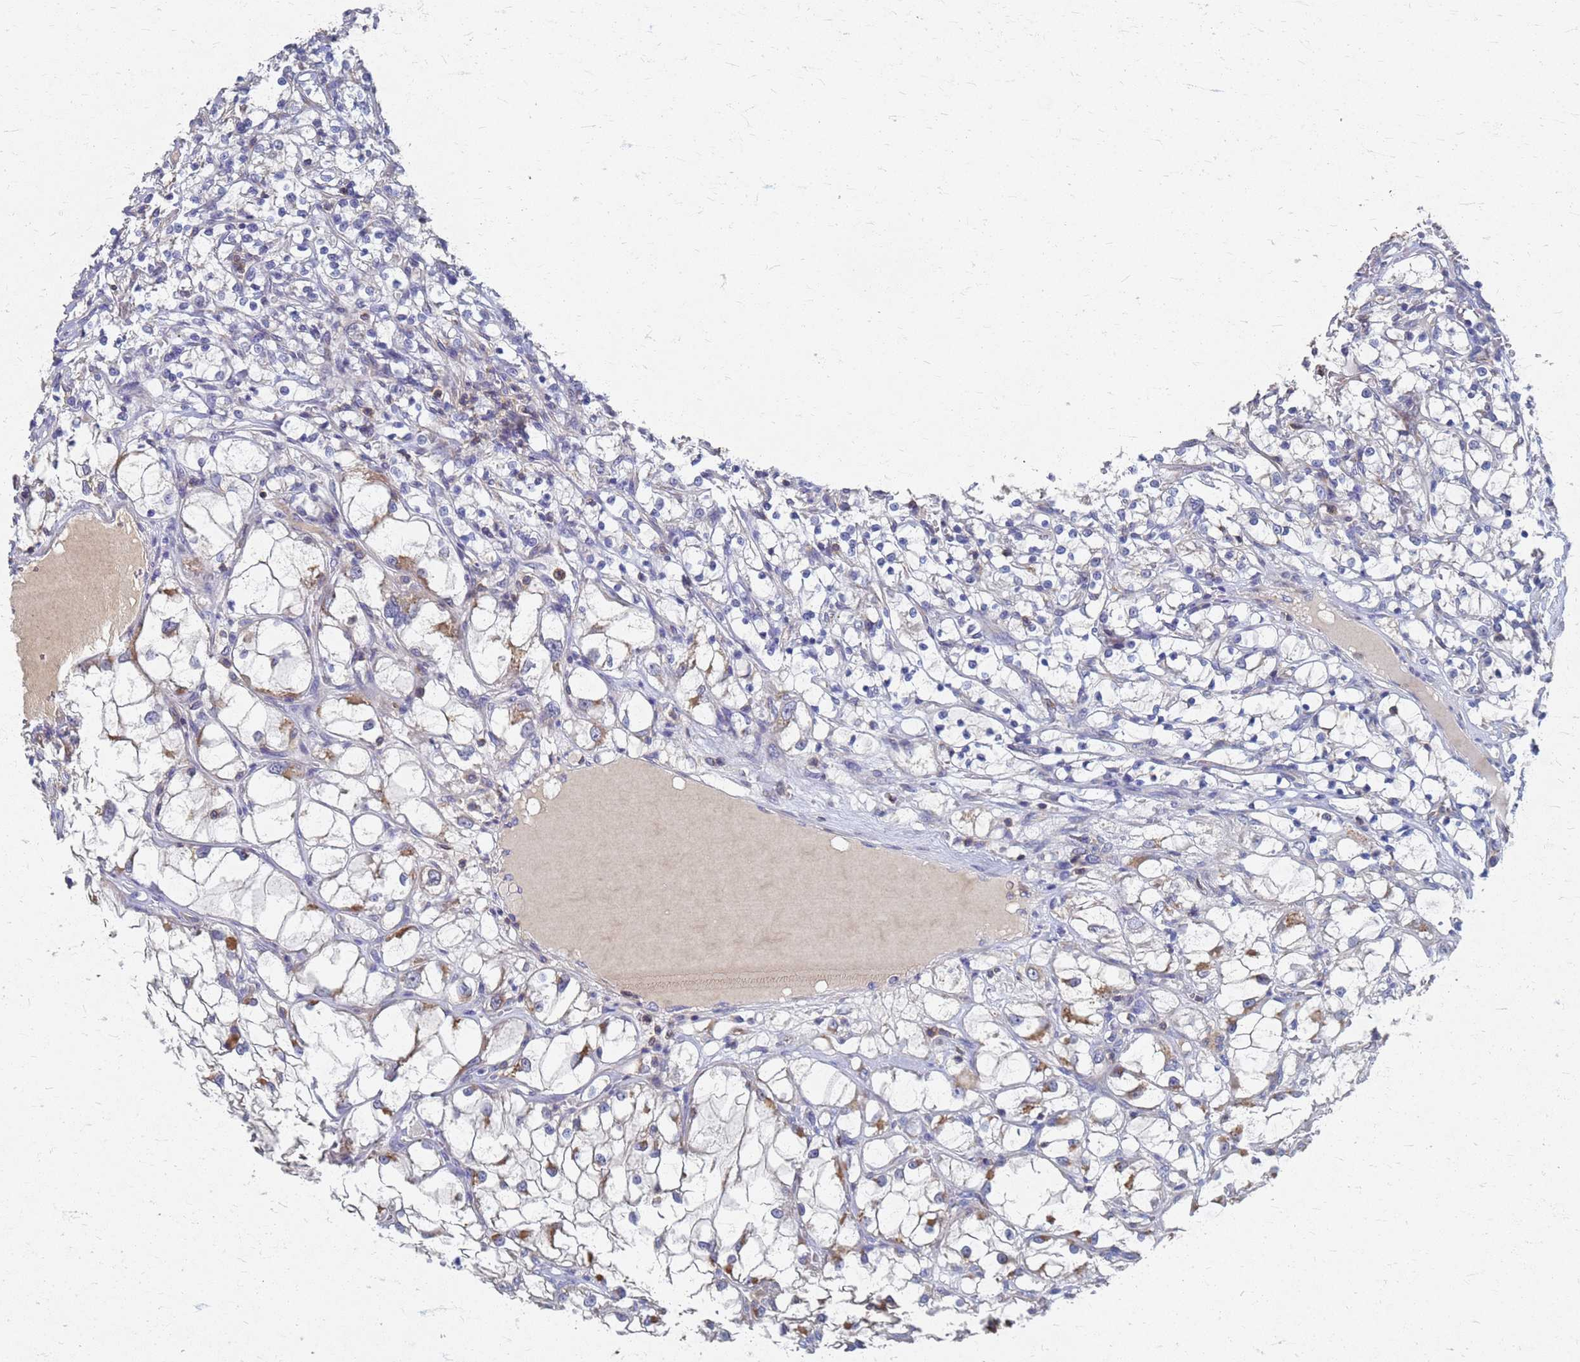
{"staining": {"intensity": "moderate", "quantity": "25%-75%", "location": "cytoplasmic/membranous"}, "tissue": "renal cancer", "cell_type": "Tumor cells", "image_type": "cancer", "snomed": [{"axis": "morphology", "description": "Adenocarcinoma, NOS"}, {"axis": "topography", "description": "Kidney"}], "caption": "Renal cancer (adenocarcinoma) stained with a brown dye shows moderate cytoplasmic/membranous positive staining in about 25%-75% of tumor cells.", "gene": "KRCC1", "patient": {"sex": "female", "age": 69}}